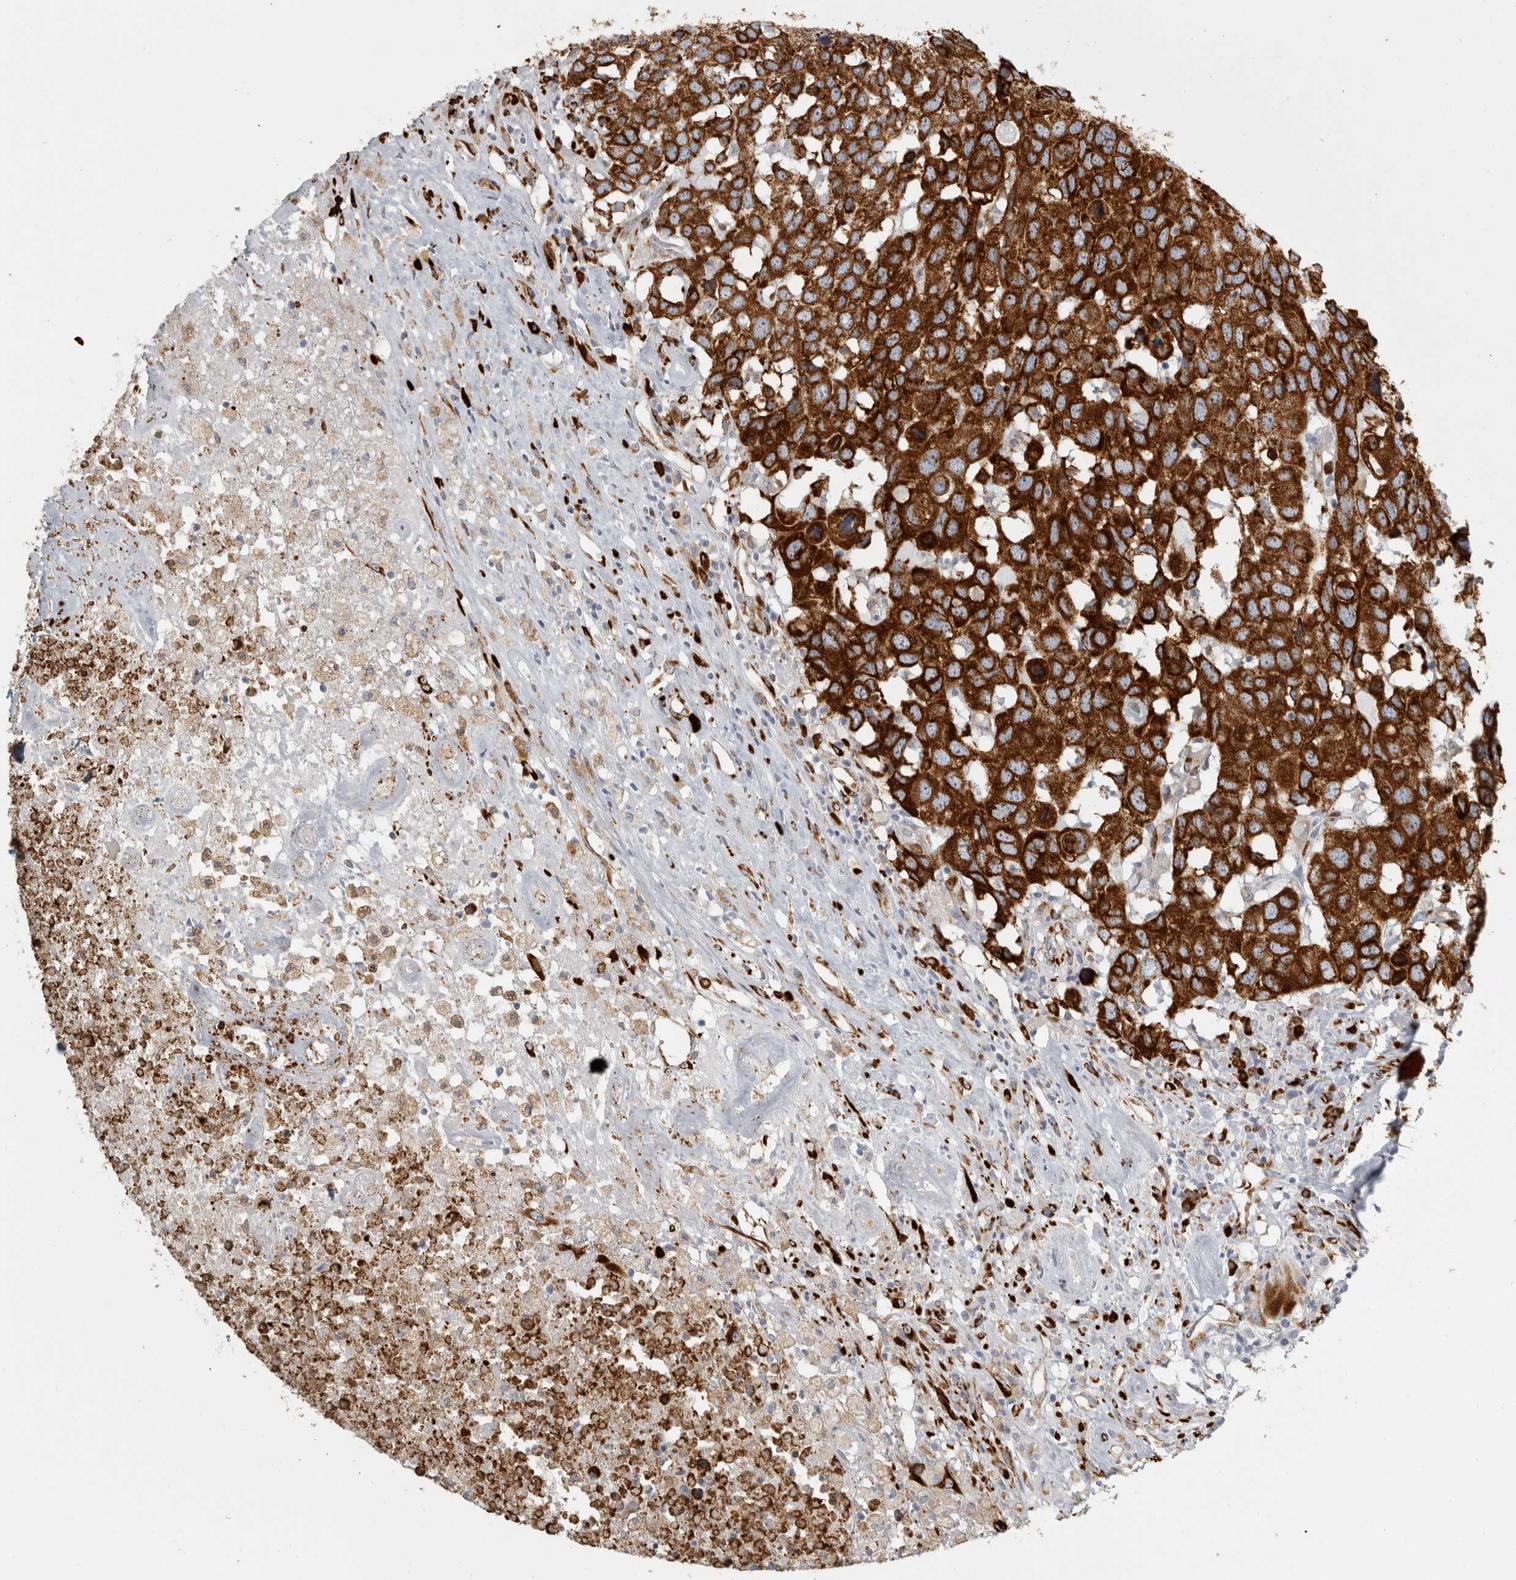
{"staining": {"intensity": "strong", "quantity": ">75%", "location": "cytoplasmic/membranous"}, "tissue": "head and neck cancer", "cell_type": "Tumor cells", "image_type": "cancer", "snomed": [{"axis": "morphology", "description": "Squamous cell carcinoma, NOS"}, {"axis": "topography", "description": "Head-Neck"}], "caption": "Tumor cells reveal high levels of strong cytoplasmic/membranous staining in about >75% of cells in head and neck cancer. (IHC, brightfield microscopy, high magnification).", "gene": "OSTN", "patient": {"sex": "male", "age": 66}}